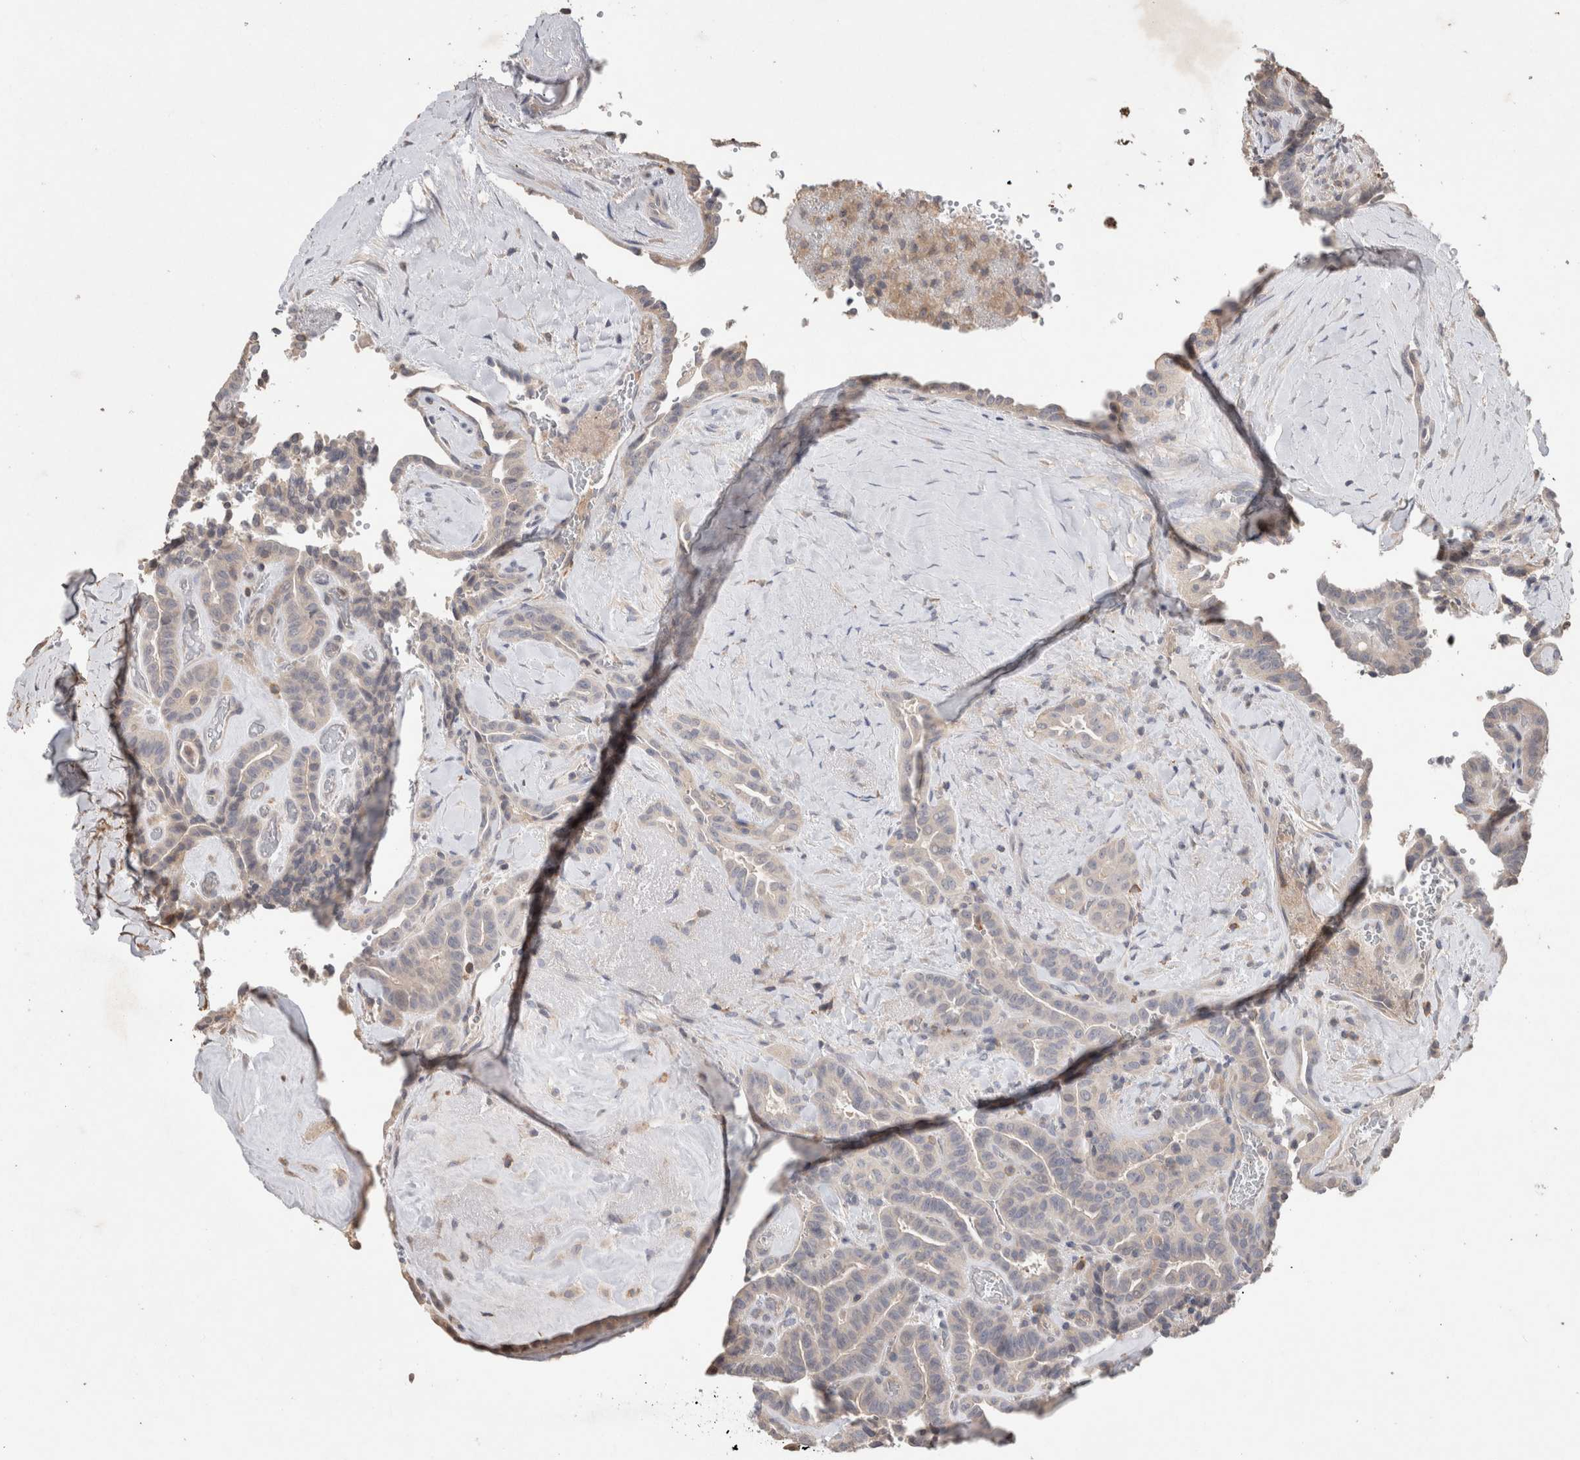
{"staining": {"intensity": "negative", "quantity": "none", "location": "none"}, "tissue": "thyroid cancer", "cell_type": "Tumor cells", "image_type": "cancer", "snomed": [{"axis": "morphology", "description": "Papillary adenocarcinoma, NOS"}, {"axis": "topography", "description": "Thyroid gland"}], "caption": "DAB immunohistochemical staining of human thyroid cancer (papillary adenocarcinoma) reveals no significant positivity in tumor cells.", "gene": "TRIM5", "patient": {"sex": "male", "age": 77}}